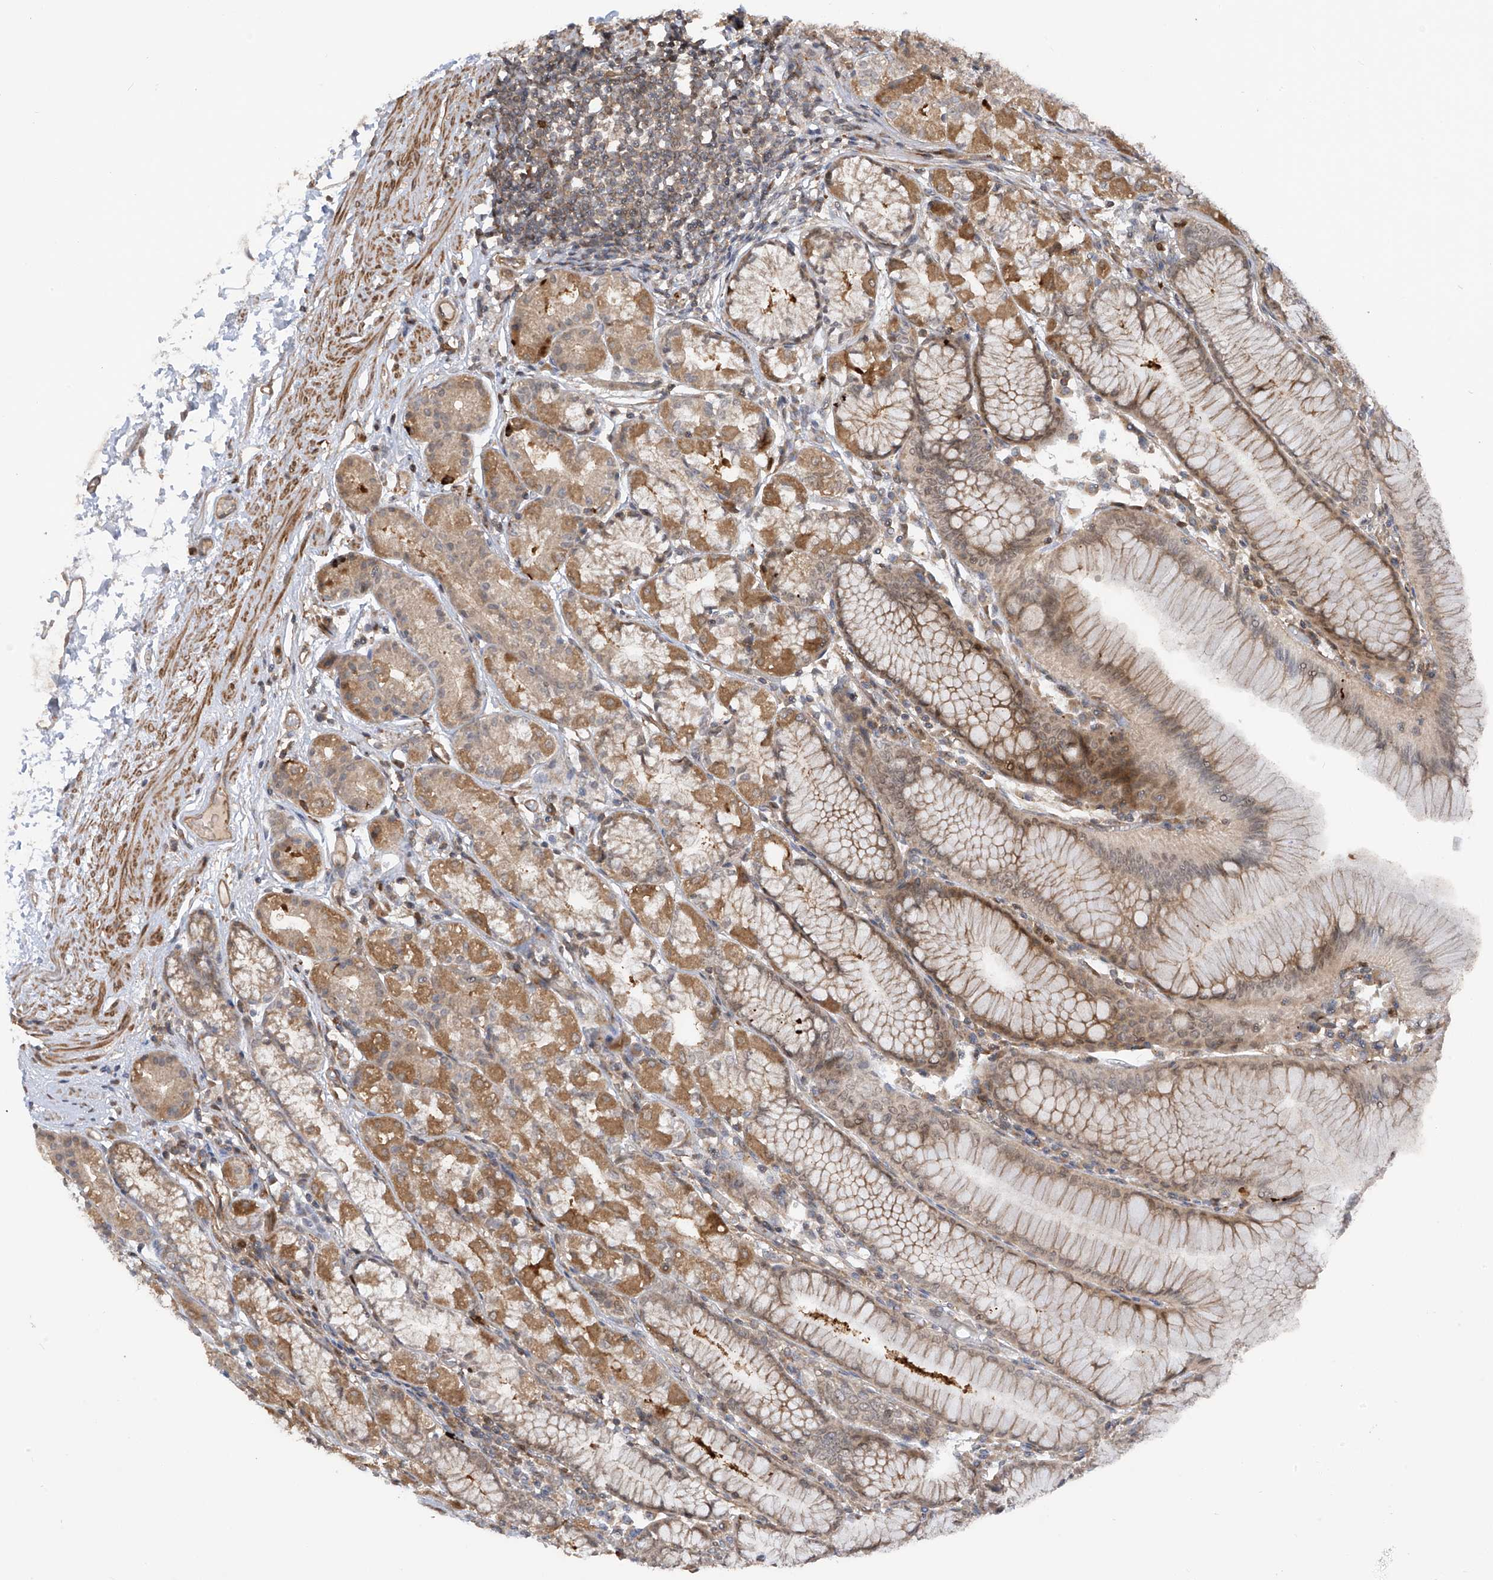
{"staining": {"intensity": "moderate", "quantity": ">75%", "location": "cytoplasmic/membranous,nuclear"}, "tissue": "stomach", "cell_type": "Glandular cells", "image_type": "normal", "snomed": [{"axis": "morphology", "description": "Normal tissue, NOS"}, {"axis": "topography", "description": "Stomach"}], "caption": "Stomach stained with a brown dye exhibits moderate cytoplasmic/membranous,nuclear positive staining in approximately >75% of glandular cells.", "gene": "ATAD2B", "patient": {"sex": "female", "age": 57}}